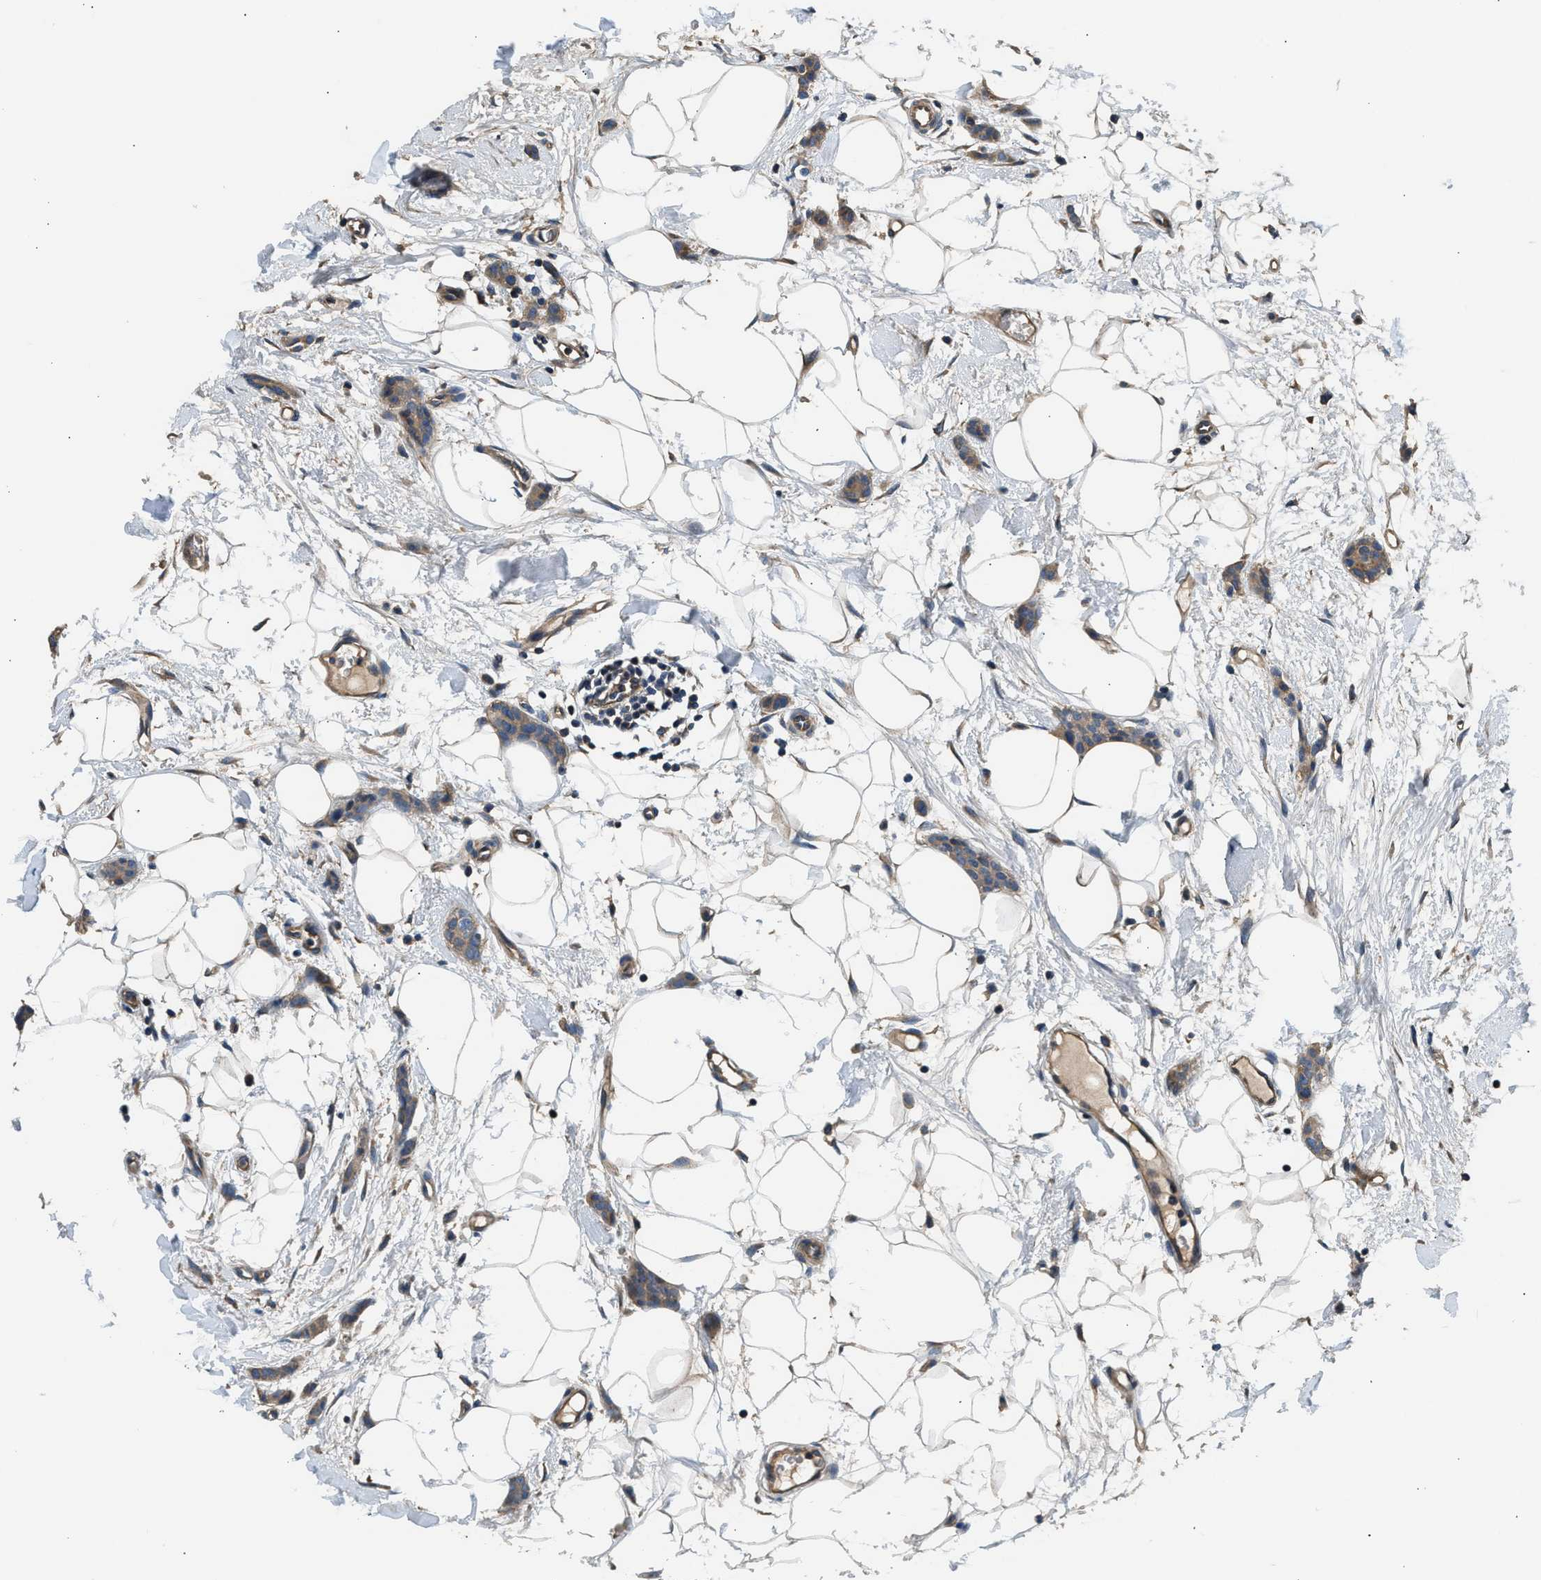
{"staining": {"intensity": "moderate", "quantity": ">75%", "location": "cytoplasmic/membranous"}, "tissue": "breast cancer", "cell_type": "Tumor cells", "image_type": "cancer", "snomed": [{"axis": "morphology", "description": "Lobular carcinoma"}, {"axis": "topography", "description": "Skin"}, {"axis": "topography", "description": "Breast"}], "caption": "A brown stain labels moderate cytoplasmic/membranous positivity of a protein in human lobular carcinoma (breast) tumor cells.", "gene": "IL3RA", "patient": {"sex": "female", "age": 46}}